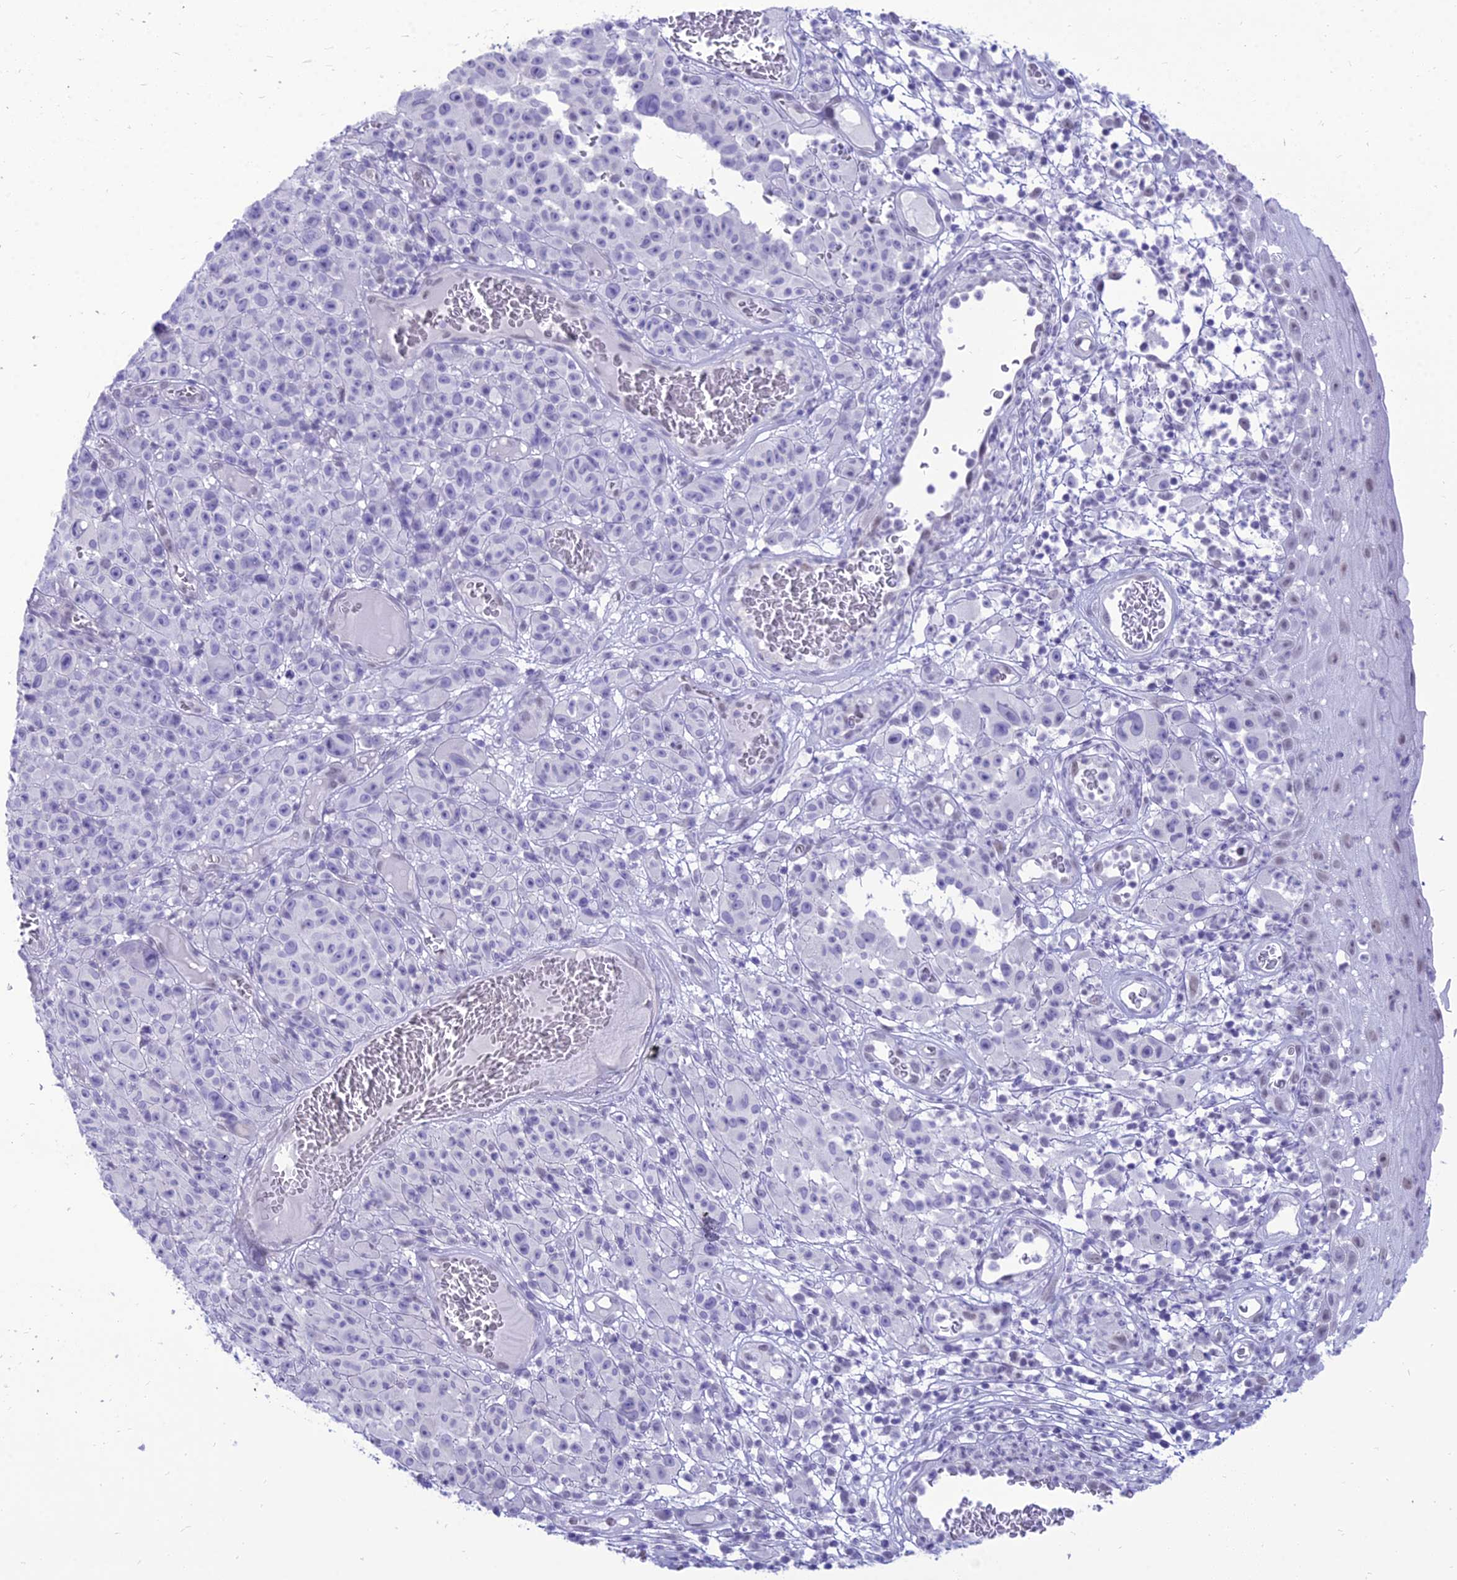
{"staining": {"intensity": "negative", "quantity": "none", "location": "none"}, "tissue": "melanoma", "cell_type": "Tumor cells", "image_type": "cancer", "snomed": [{"axis": "morphology", "description": "Malignant melanoma, NOS"}, {"axis": "topography", "description": "Skin"}], "caption": "Immunohistochemistry (IHC) micrograph of neoplastic tissue: malignant melanoma stained with DAB (3,3'-diaminobenzidine) demonstrates no significant protein positivity in tumor cells.", "gene": "DHX40", "patient": {"sex": "female", "age": 82}}